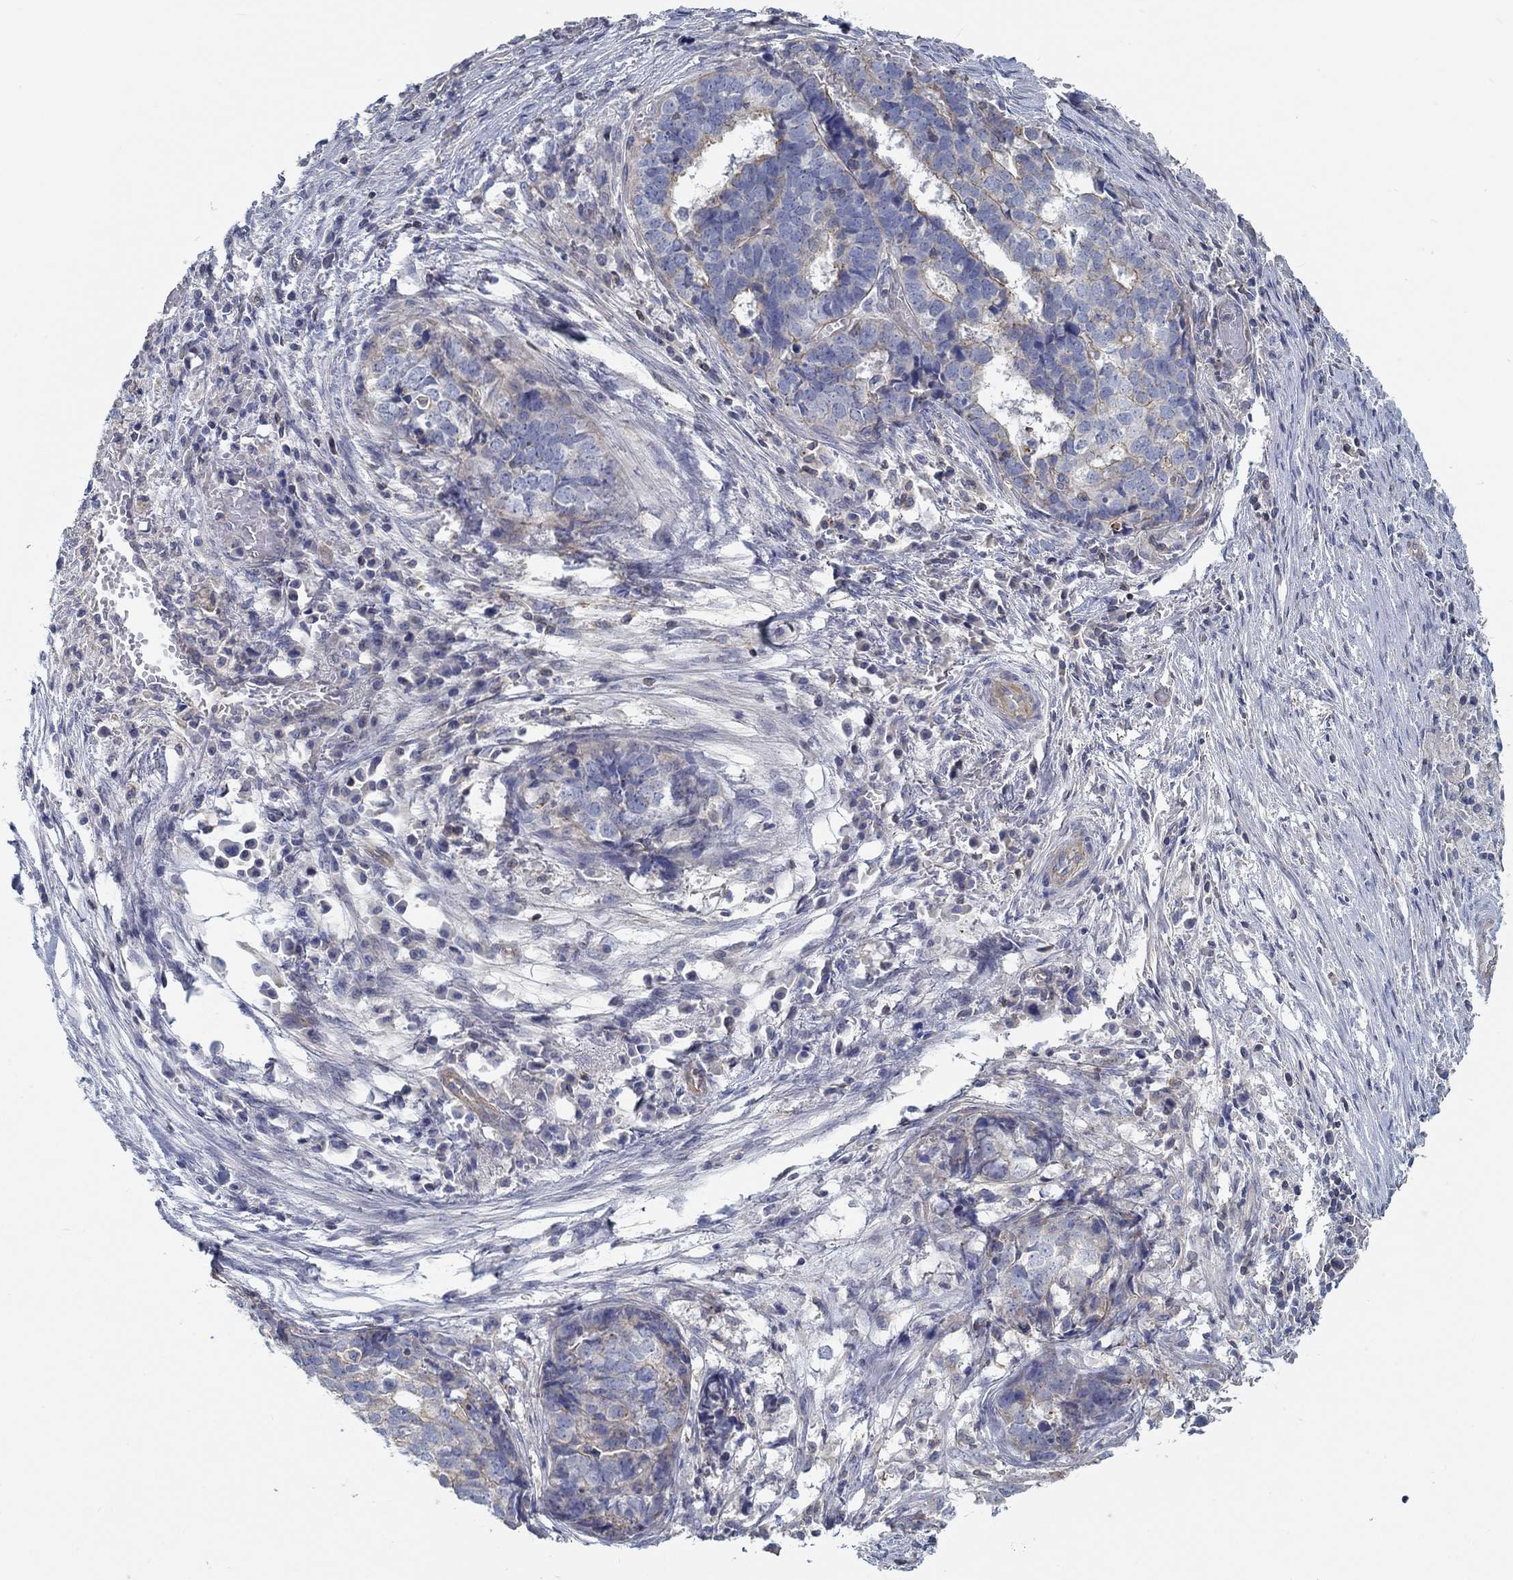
{"staining": {"intensity": "moderate", "quantity": "<25%", "location": "cytoplasmic/membranous"}, "tissue": "stomach cancer", "cell_type": "Tumor cells", "image_type": "cancer", "snomed": [{"axis": "morphology", "description": "Adenocarcinoma, NOS"}, {"axis": "topography", "description": "Stomach"}], "caption": "About <25% of tumor cells in adenocarcinoma (stomach) reveal moderate cytoplasmic/membranous protein positivity as visualized by brown immunohistochemical staining.", "gene": "BBOF1", "patient": {"sex": "male", "age": 69}}